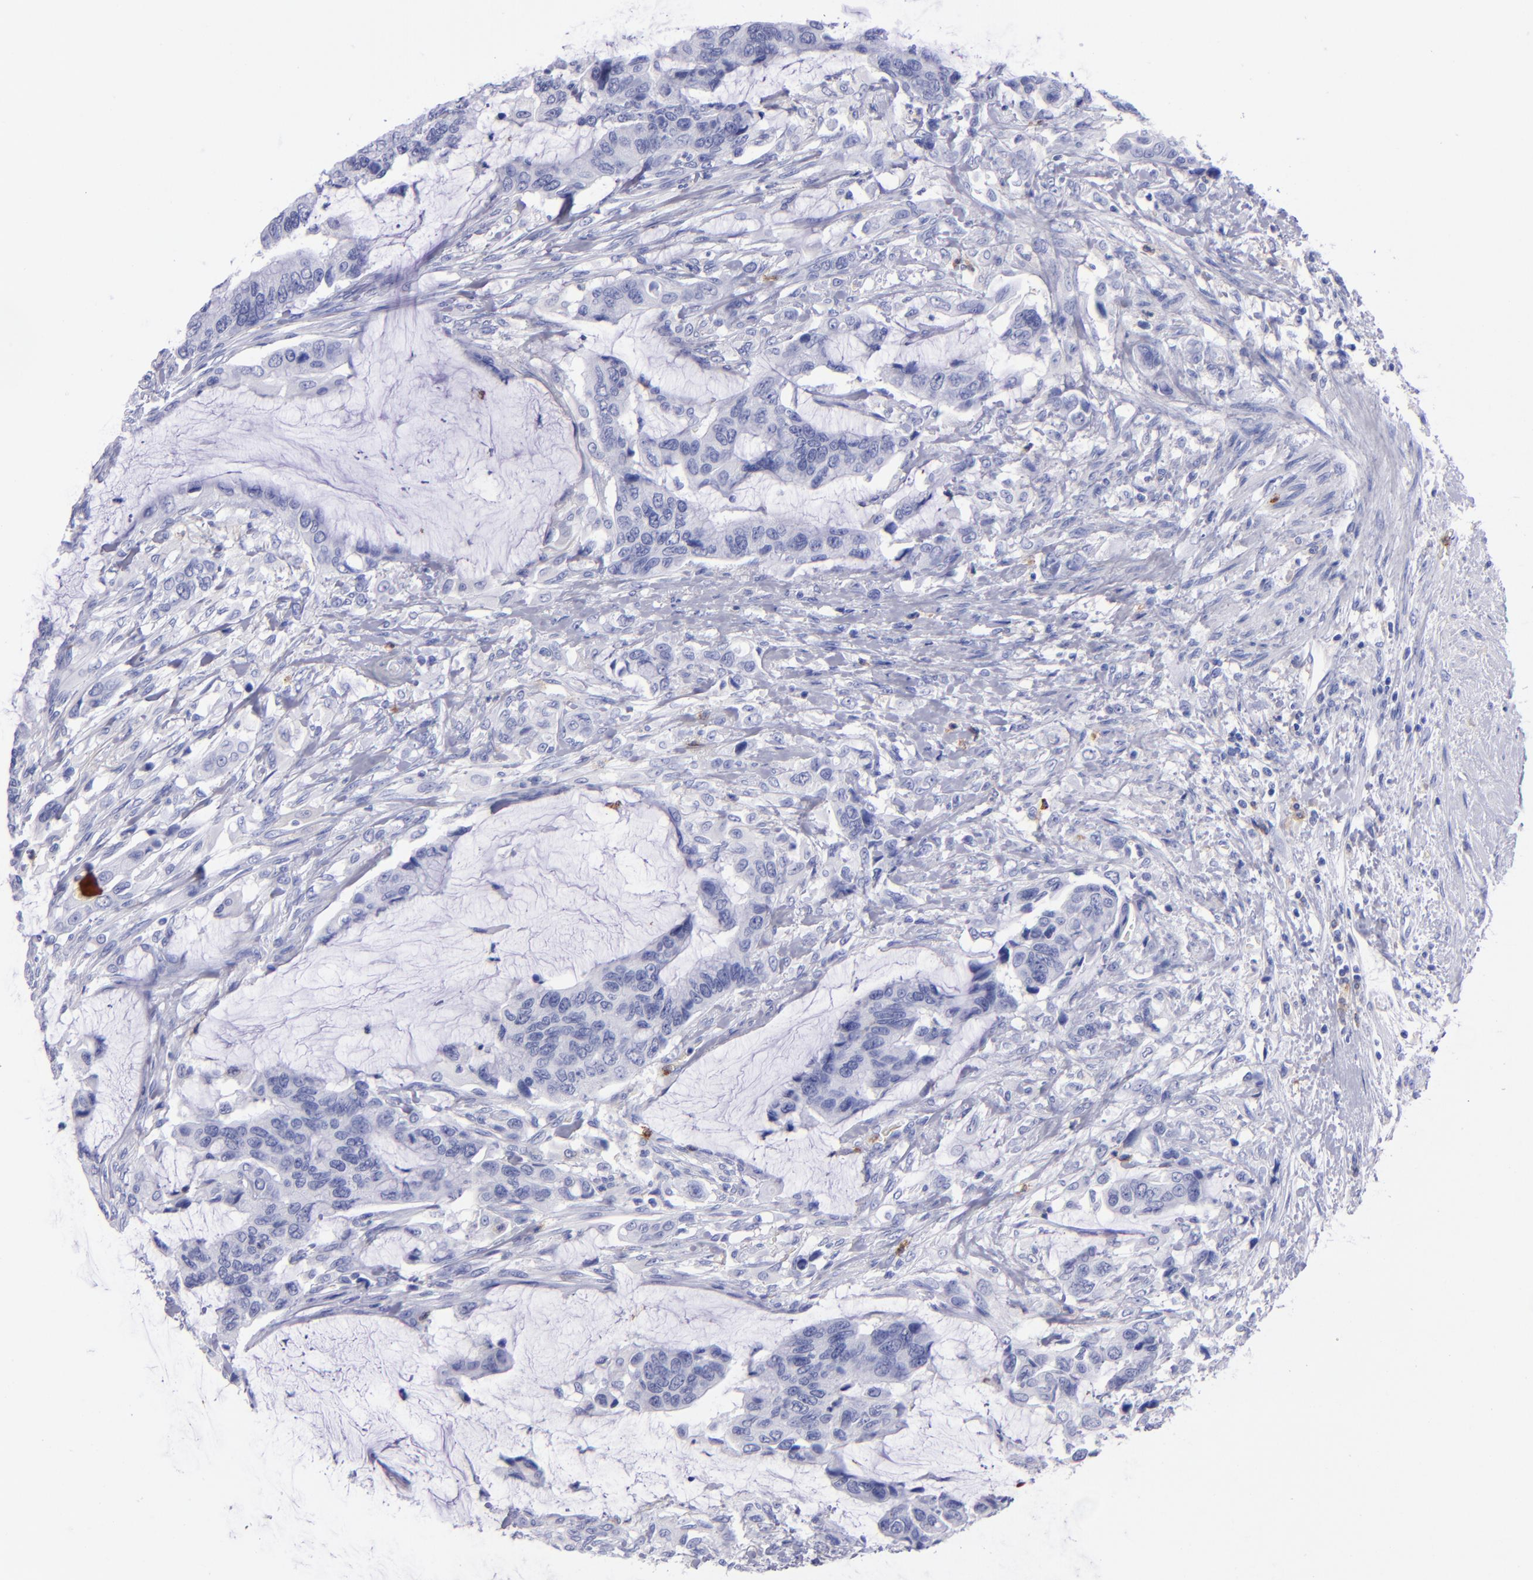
{"staining": {"intensity": "negative", "quantity": "none", "location": "none"}, "tissue": "colorectal cancer", "cell_type": "Tumor cells", "image_type": "cancer", "snomed": [{"axis": "morphology", "description": "Adenocarcinoma, NOS"}, {"axis": "topography", "description": "Rectum"}], "caption": "Protein analysis of colorectal cancer demonstrates no significant expression in tumor cells.", "gene": "CR1", "patient": {"sex": "female", "age": 59}}